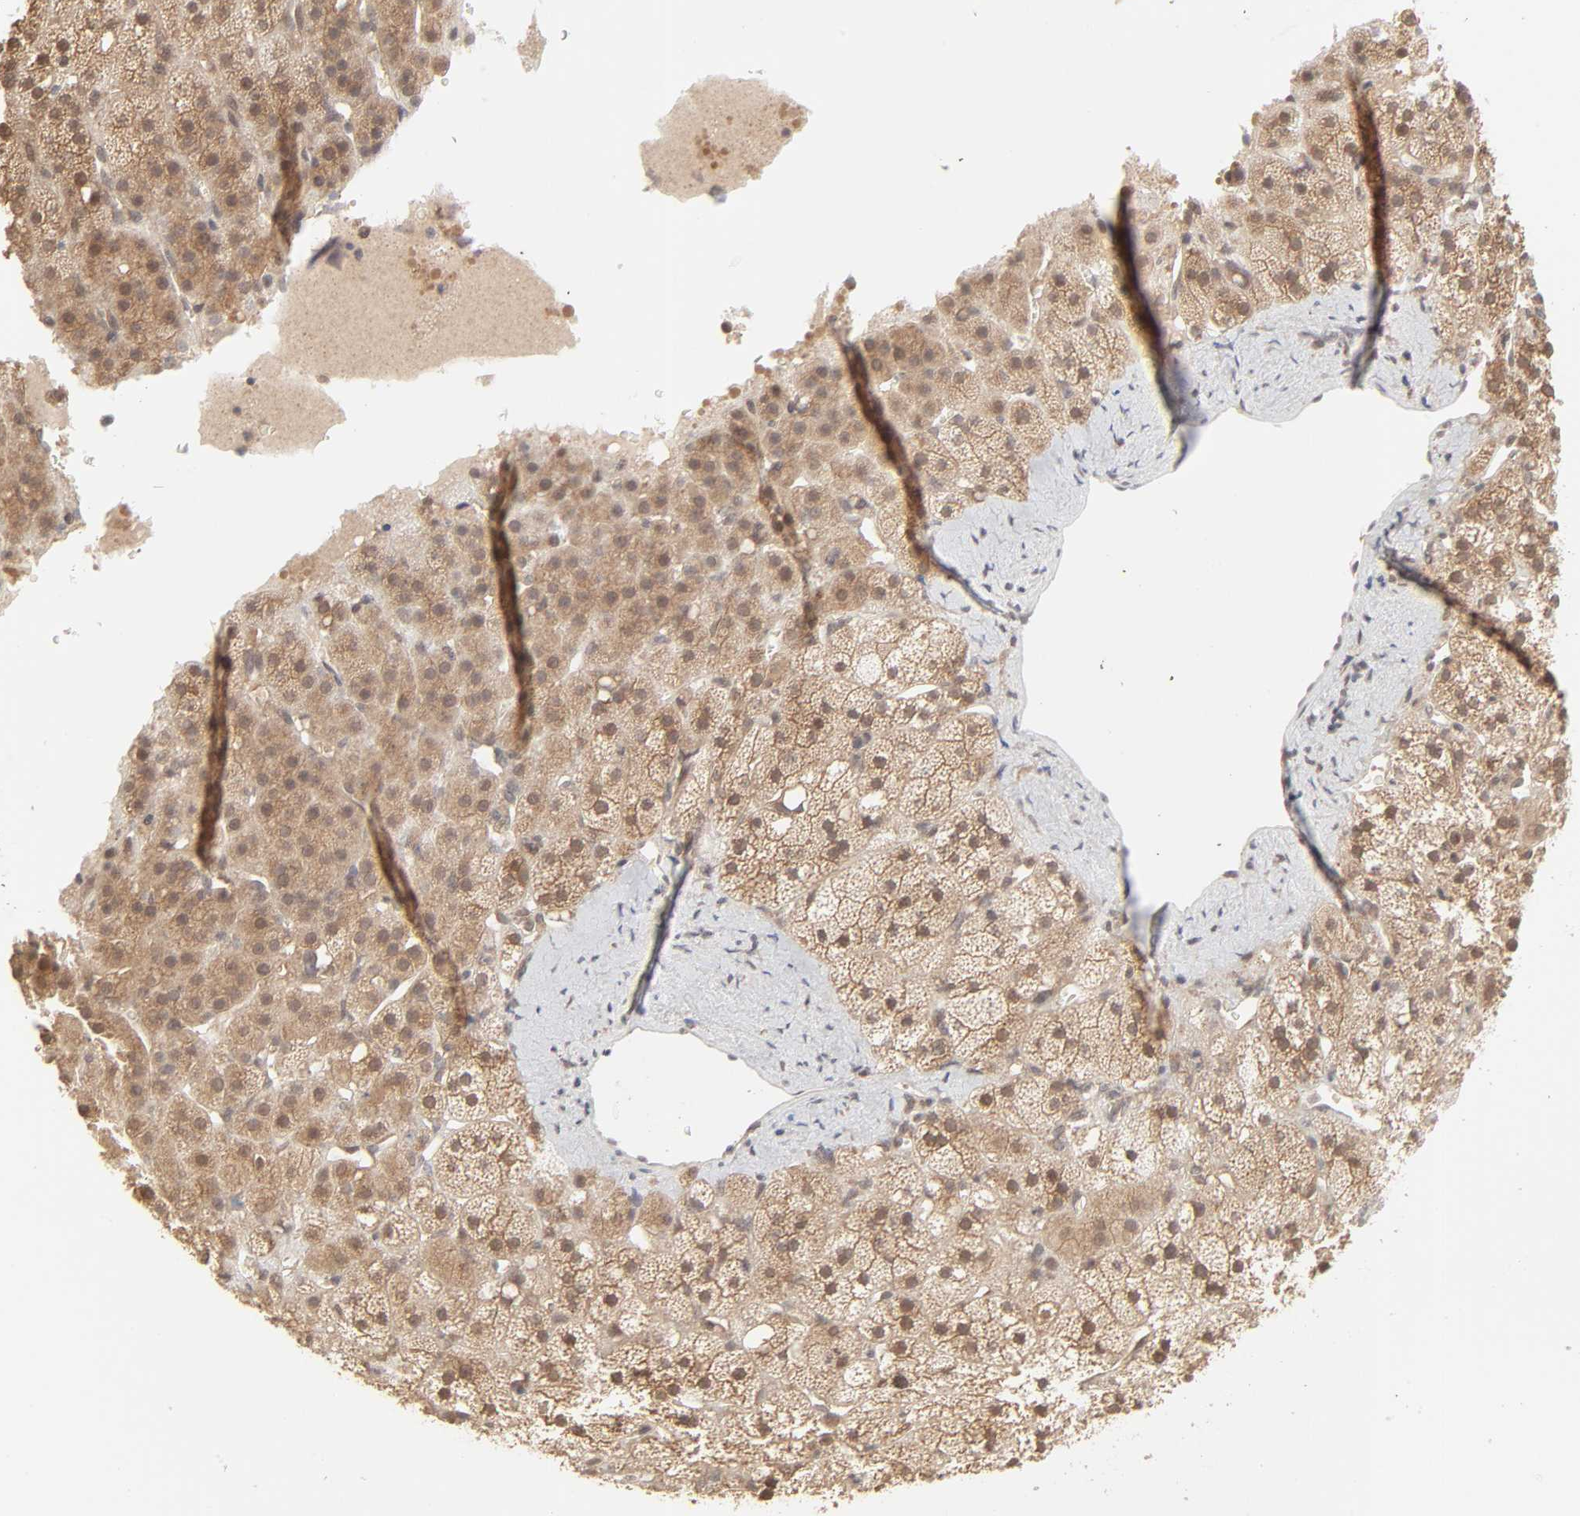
{"staining": {"intensity": "moderate", "quantity": ">75%", "location": "cytoplasmic/membranous,nuclear"}, "tissue": "adrenal gland", "cell_type": "Glandular cells", "image_type": "normal", "snomed": [{"axis": "morphology", "description": "Normal tissue, NOS"}, {"axis": "topography", "description": "Adrenal gland"}], "caption": "Glandular cells demonstrate moderate cytoplasmic/membranous,nuclear staining in about >75% of cells in benign adrenal gland.", "gene": "SCFD1", "patient": {"sex": "male", "age": 35}}